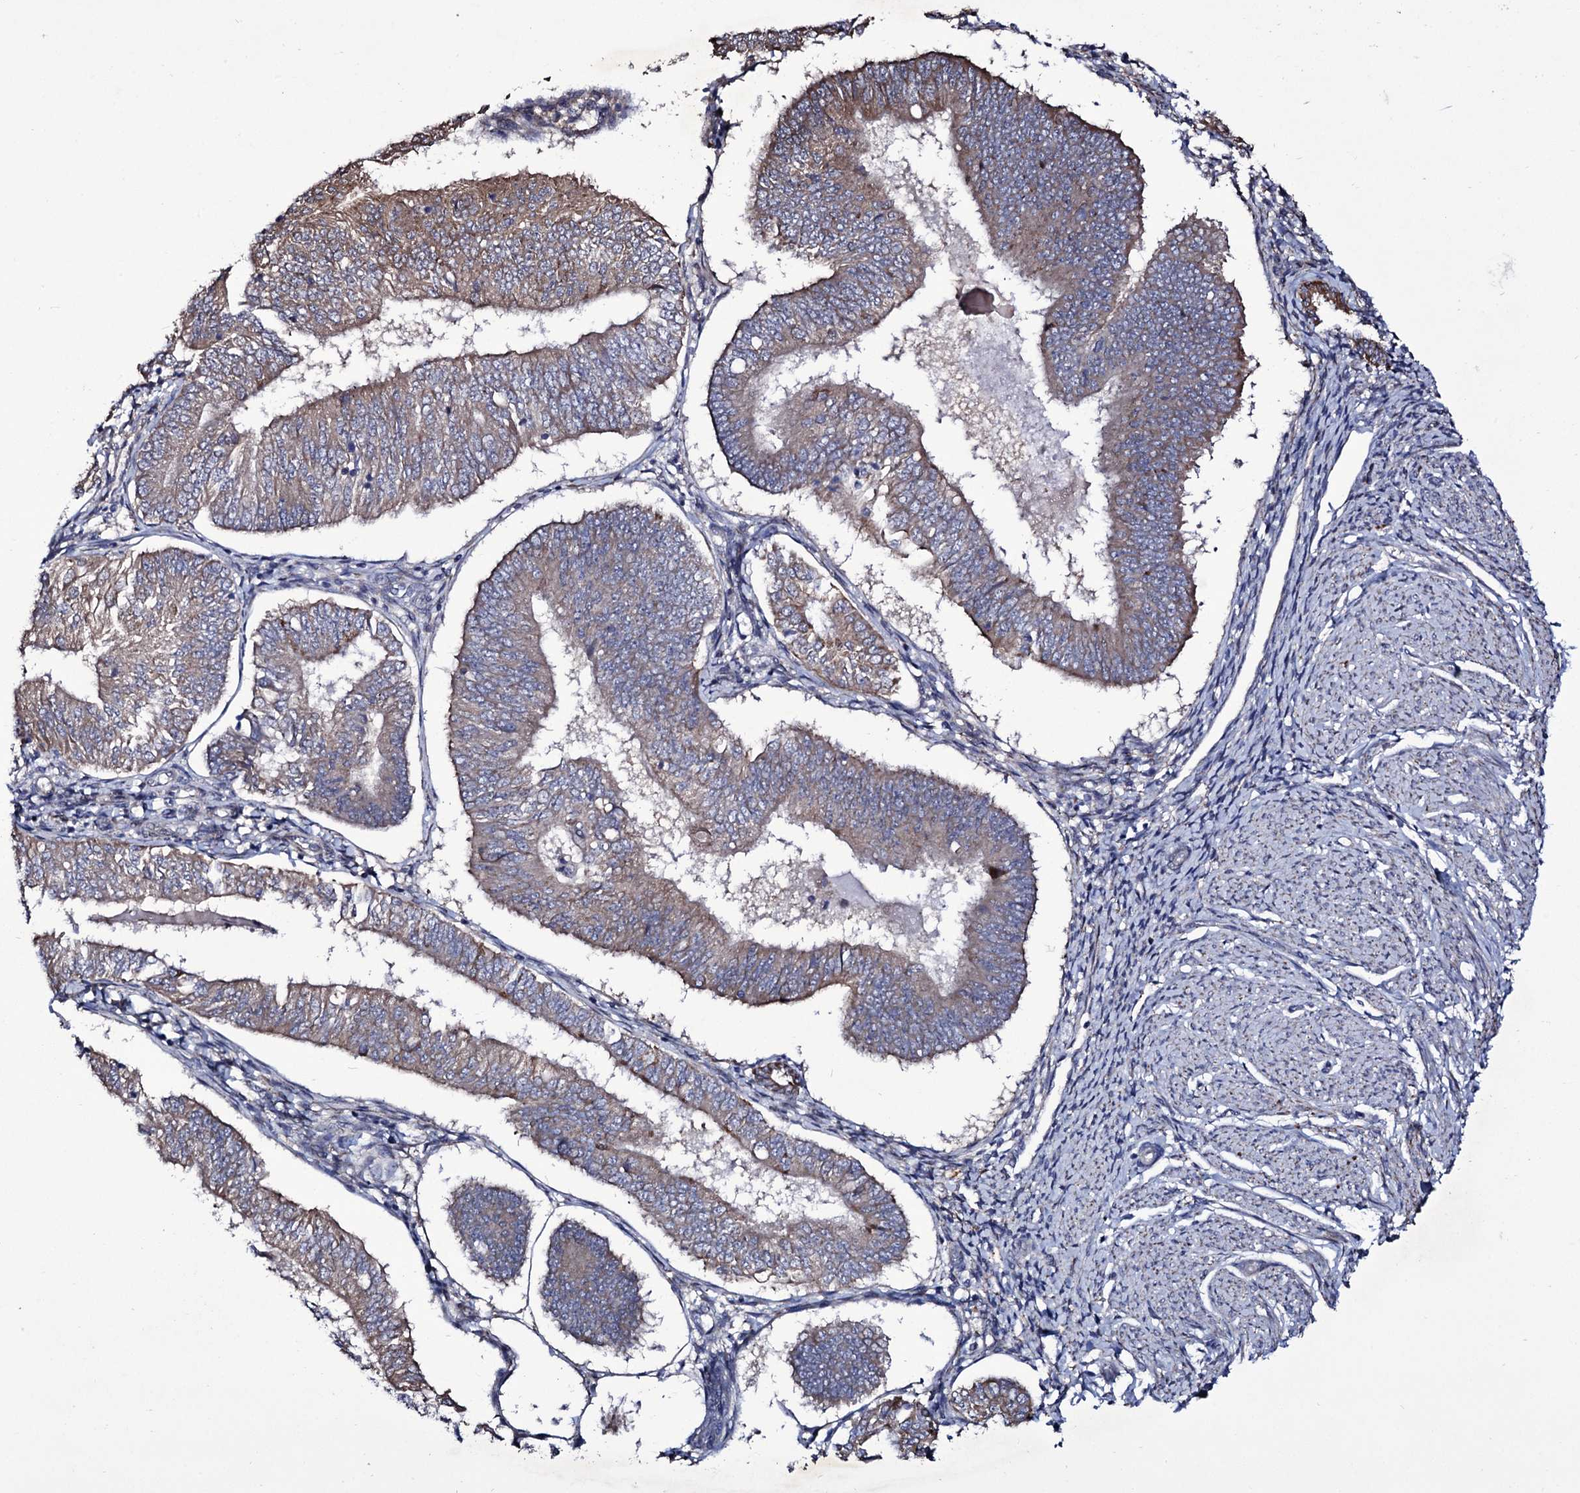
{"staining": {"intensity": "weak", "quantity": "25%-75%", "location": "cytoplasmic/membranous"}, "tissue": "endometrial cancer", "cell_type": "Tumor cells", "image_type": "cancer", "snomed": [{"axis": "morphology", "description": "Adenocarcinoma, NOS"}, {"axis": "topography", "description": "Endometrium"}], "caption": "Adenocarcinoma (endometrial) stained with a brown dye reveals weak cytoplasmic/membranous positive staining in approximately 25%-75% of tumor cells.", "gene": "TUBGCP5", "patient": {"sex": "female", "age": 58}}